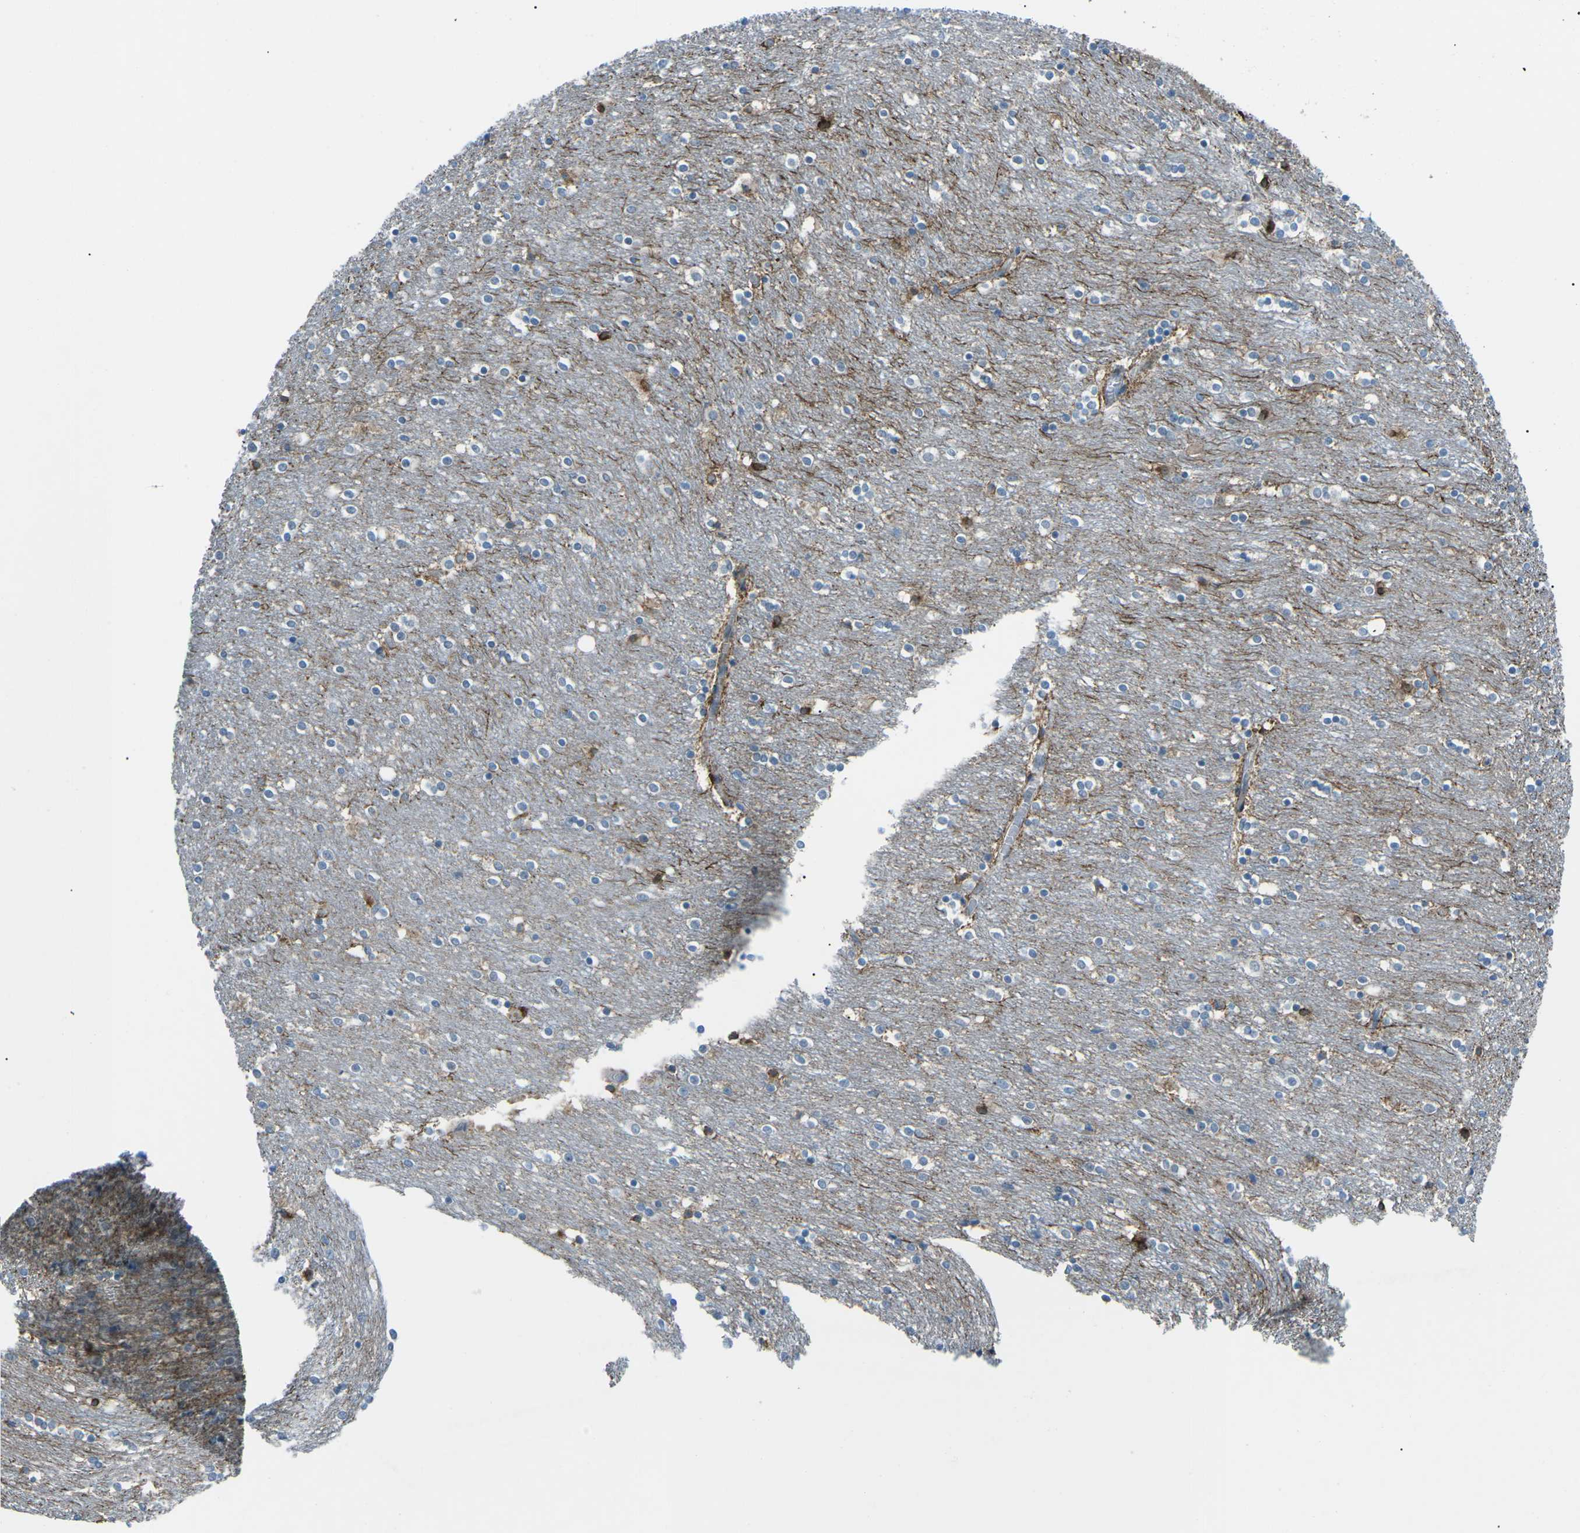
{"staining": {"intensity": "strong", "quantity": "25%-75%", "location": "cytoplasmic/membranous"}, "tissue": "caudate", "cell_type": "Glial cells", "image_type": "normal", "snomed": [{"axis": "morphology", "description": "Normal tissue, NOS"}, {"axis": "topography", "description": "Lateral ventricle wall"}], "caption": "Caudate stained for a protein shows strong cytoplasmic/membranous positivity in glial cells. The staining was performed using DAB (3,3'-diaminobenzidine) to visualize the protein expression in brown, while the nuclei were stained in blue with hematoxylin (Magnification: 20x).", "gene": "PRKCA", "patient": {"sex": "female", "age": 54}}